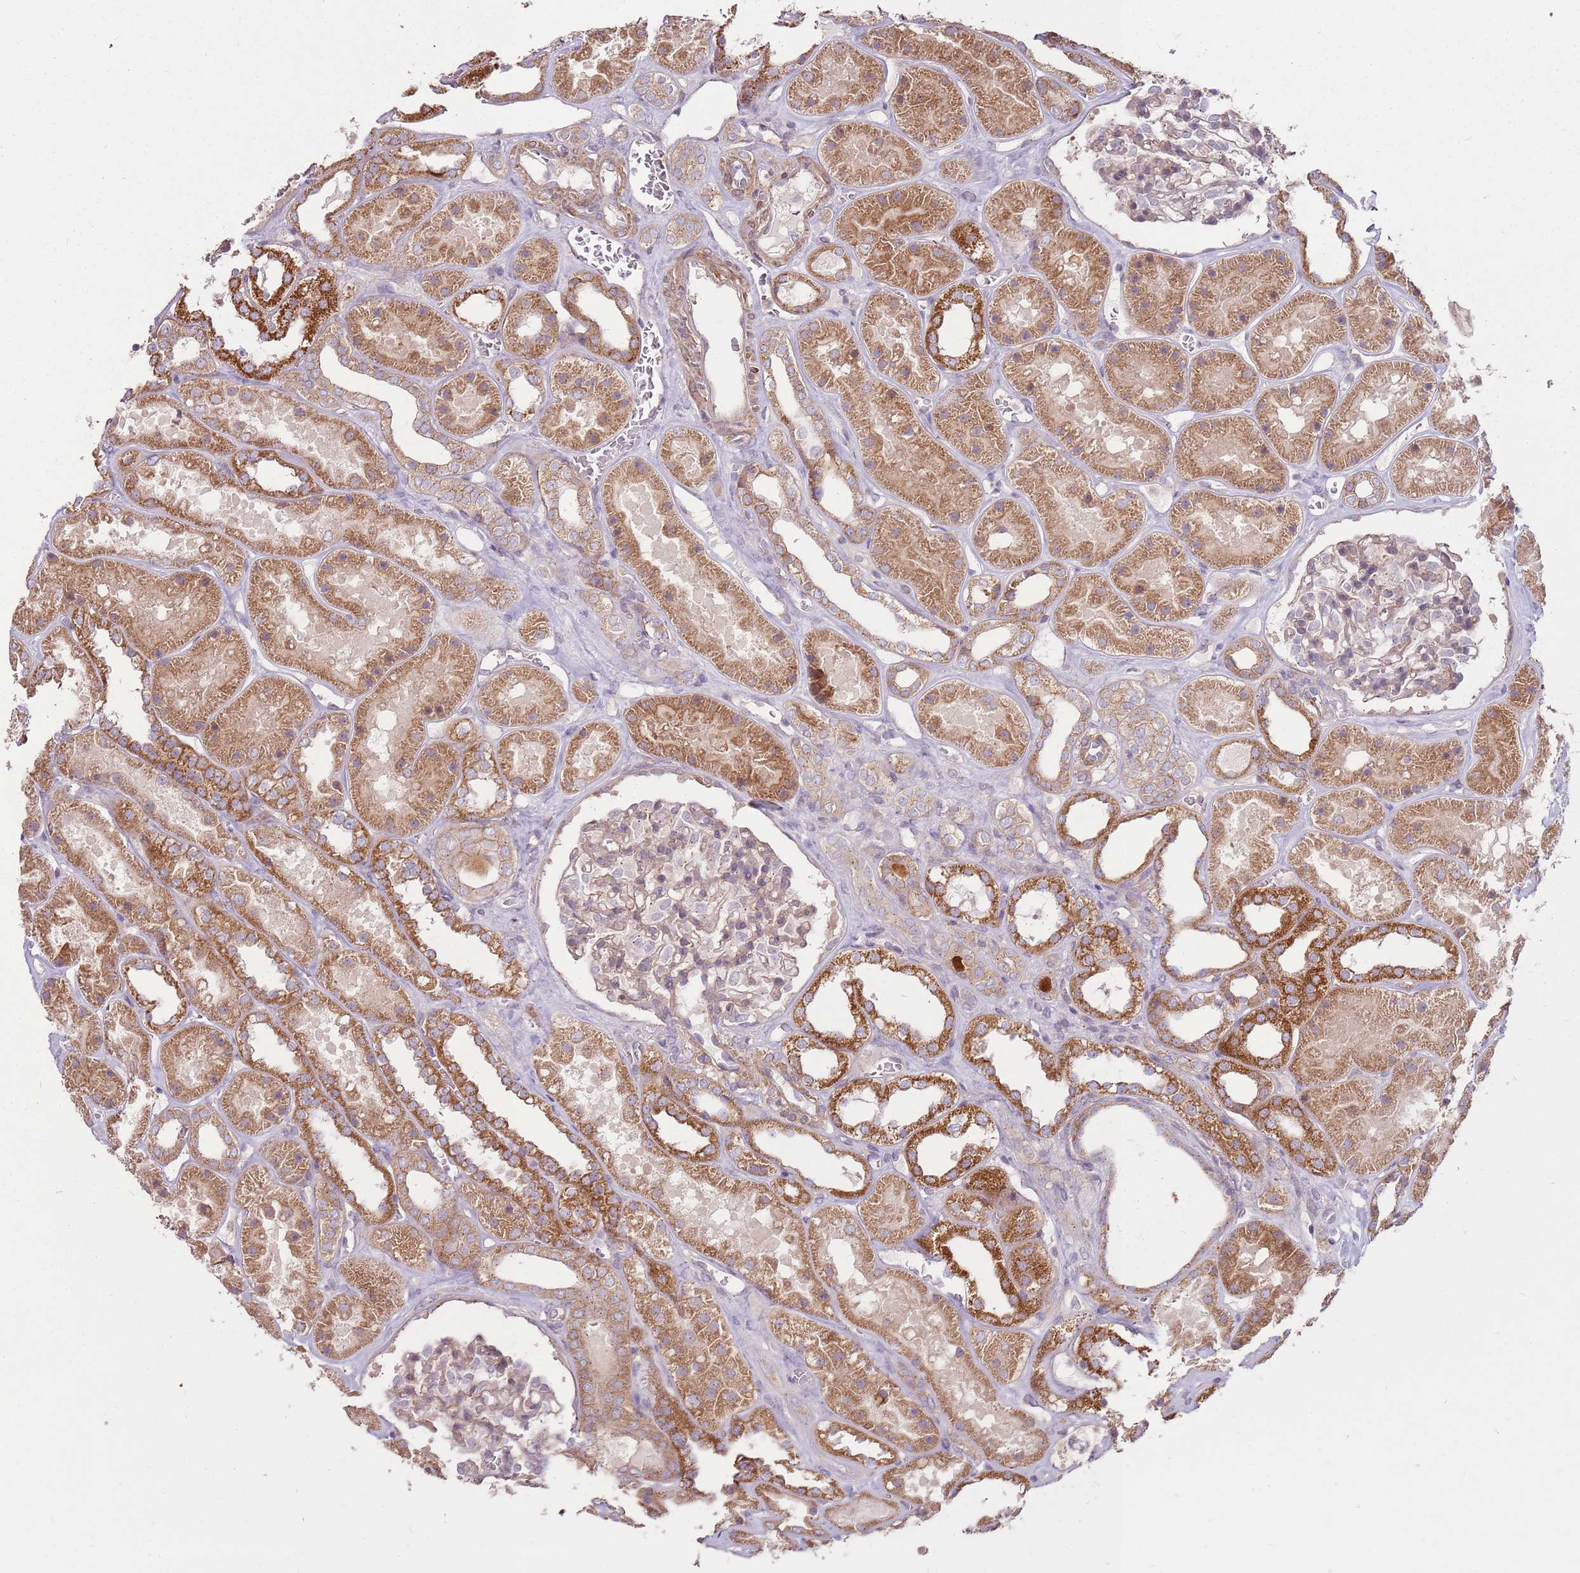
{"staining": {"intensity": "weak", "quantity": "25%-75%", "location": "cytoplasmic/membranous"}, "tissue": "kidney", "cell_type": "Cells in glomeruli", "image_type": "normal", "snomed": [{"axis": "morphology", "description": "Normal tissue, NOS"}, {"axis": "topography", "description": "Kidney"}], "caption": "A brown stain highlights weak cytoplasmic/membranous staining of a protein in cells in glomeruli of unremarkable human kidney. The protein is stained brown, and the nuclei are stained in blue (DAB (3,3'-diaminobenzidine) IHC with brightfield microscopy, high magnification).", "gene": "SPATA31D1", "patient": {"sex": "female", "age": 41}}